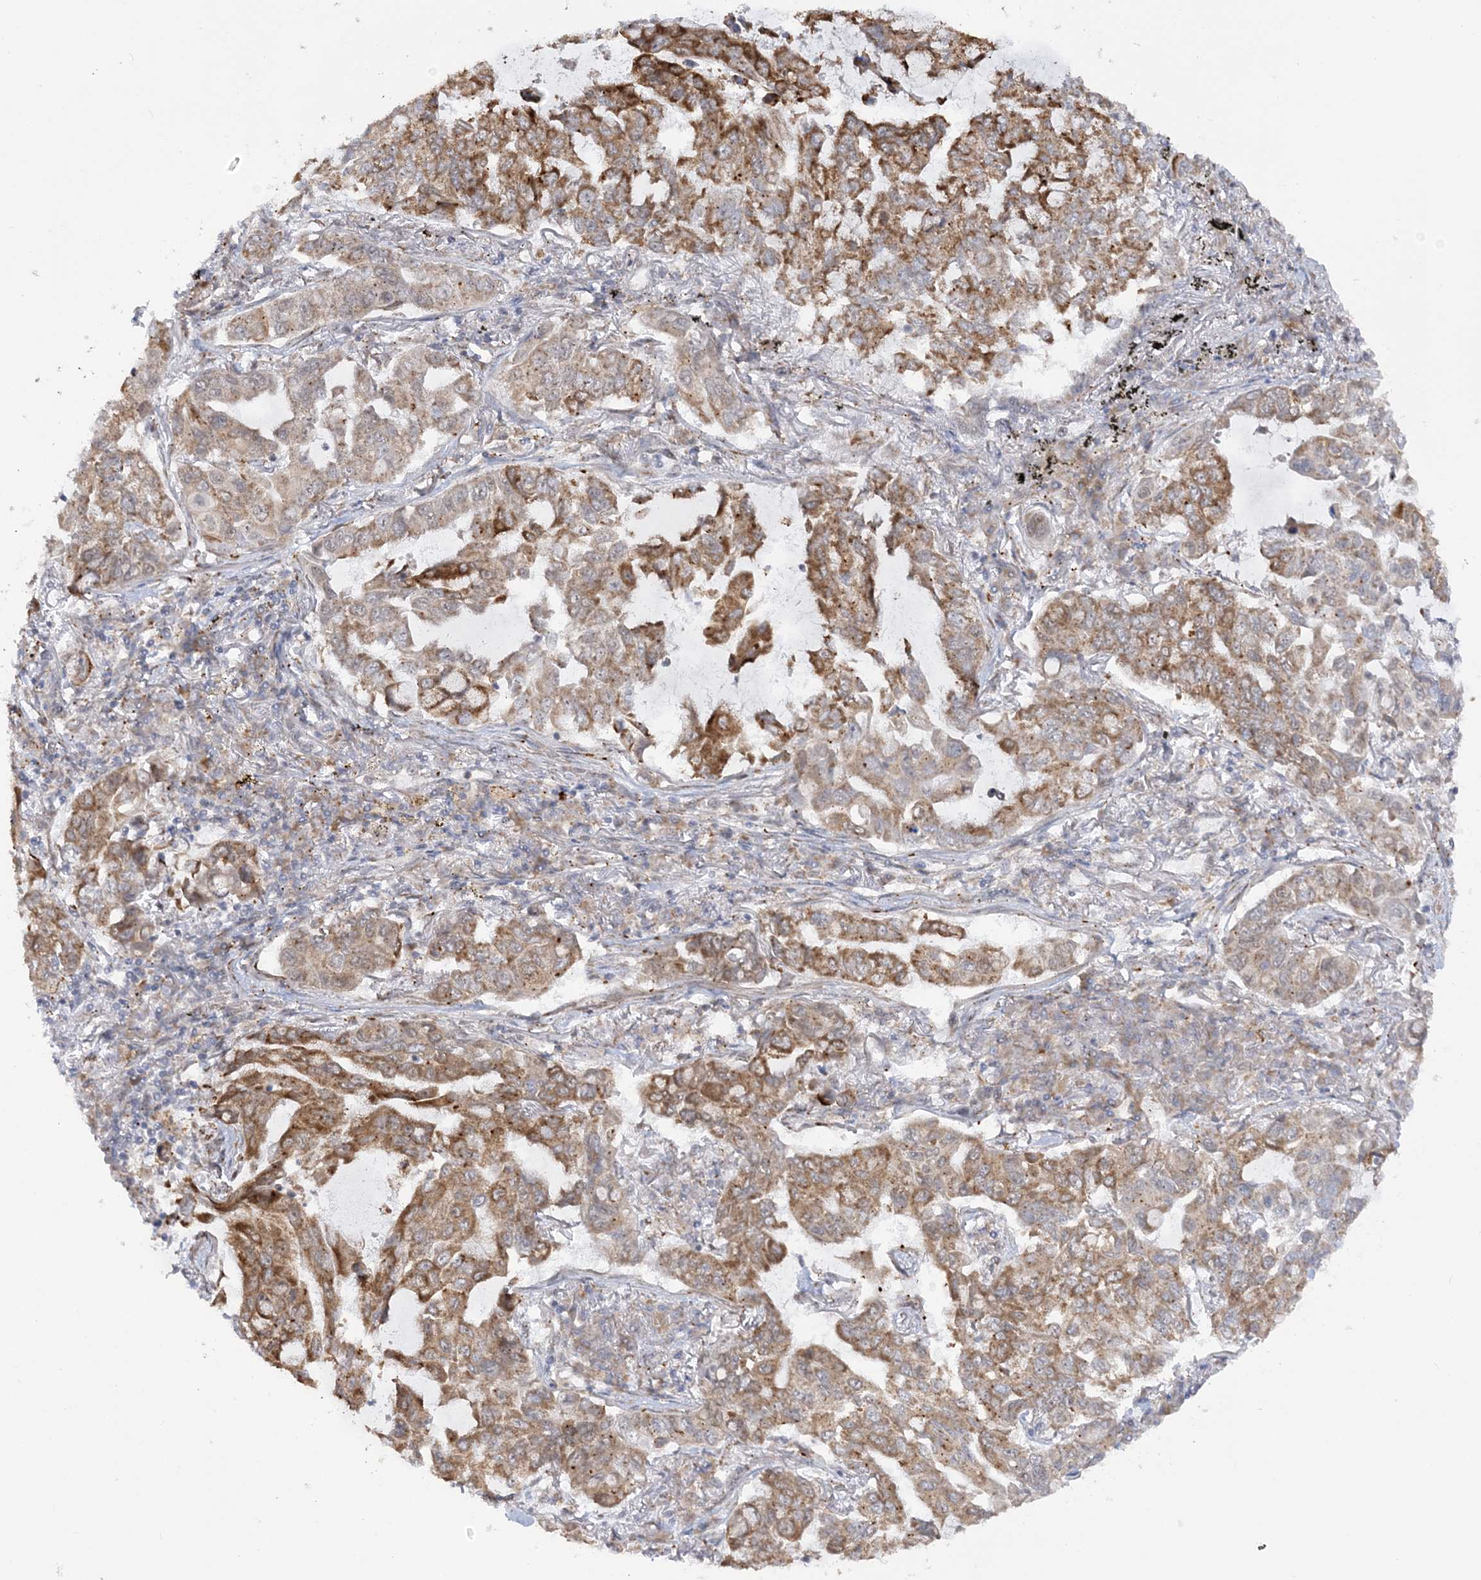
{"staining": {"intensity": "moderate", "quantity": ">75%", "location": "cytoplasmic/membranous"}, "tissue": "lung cancer", "cell_type": "Tumor cells", "image_type": "cancer", "snomed": [{"axis": "morphology", "description": "Adenocarcinoma, NOS"}, {"axis": "topography", "description": "Lung"}], "caption": "Immunohistochemistry (IHC) micrograph of neoplastic tissue: lung cancer stained using IHC exhibits medium levels of moderate protein expression localized specifically in the cytoplasmic/membranous of tumor cells, appearing as a cytoplasmic/membranous brown color.", "gene": "MRPL47", "patient": {"sex": "male", "age": 64}}